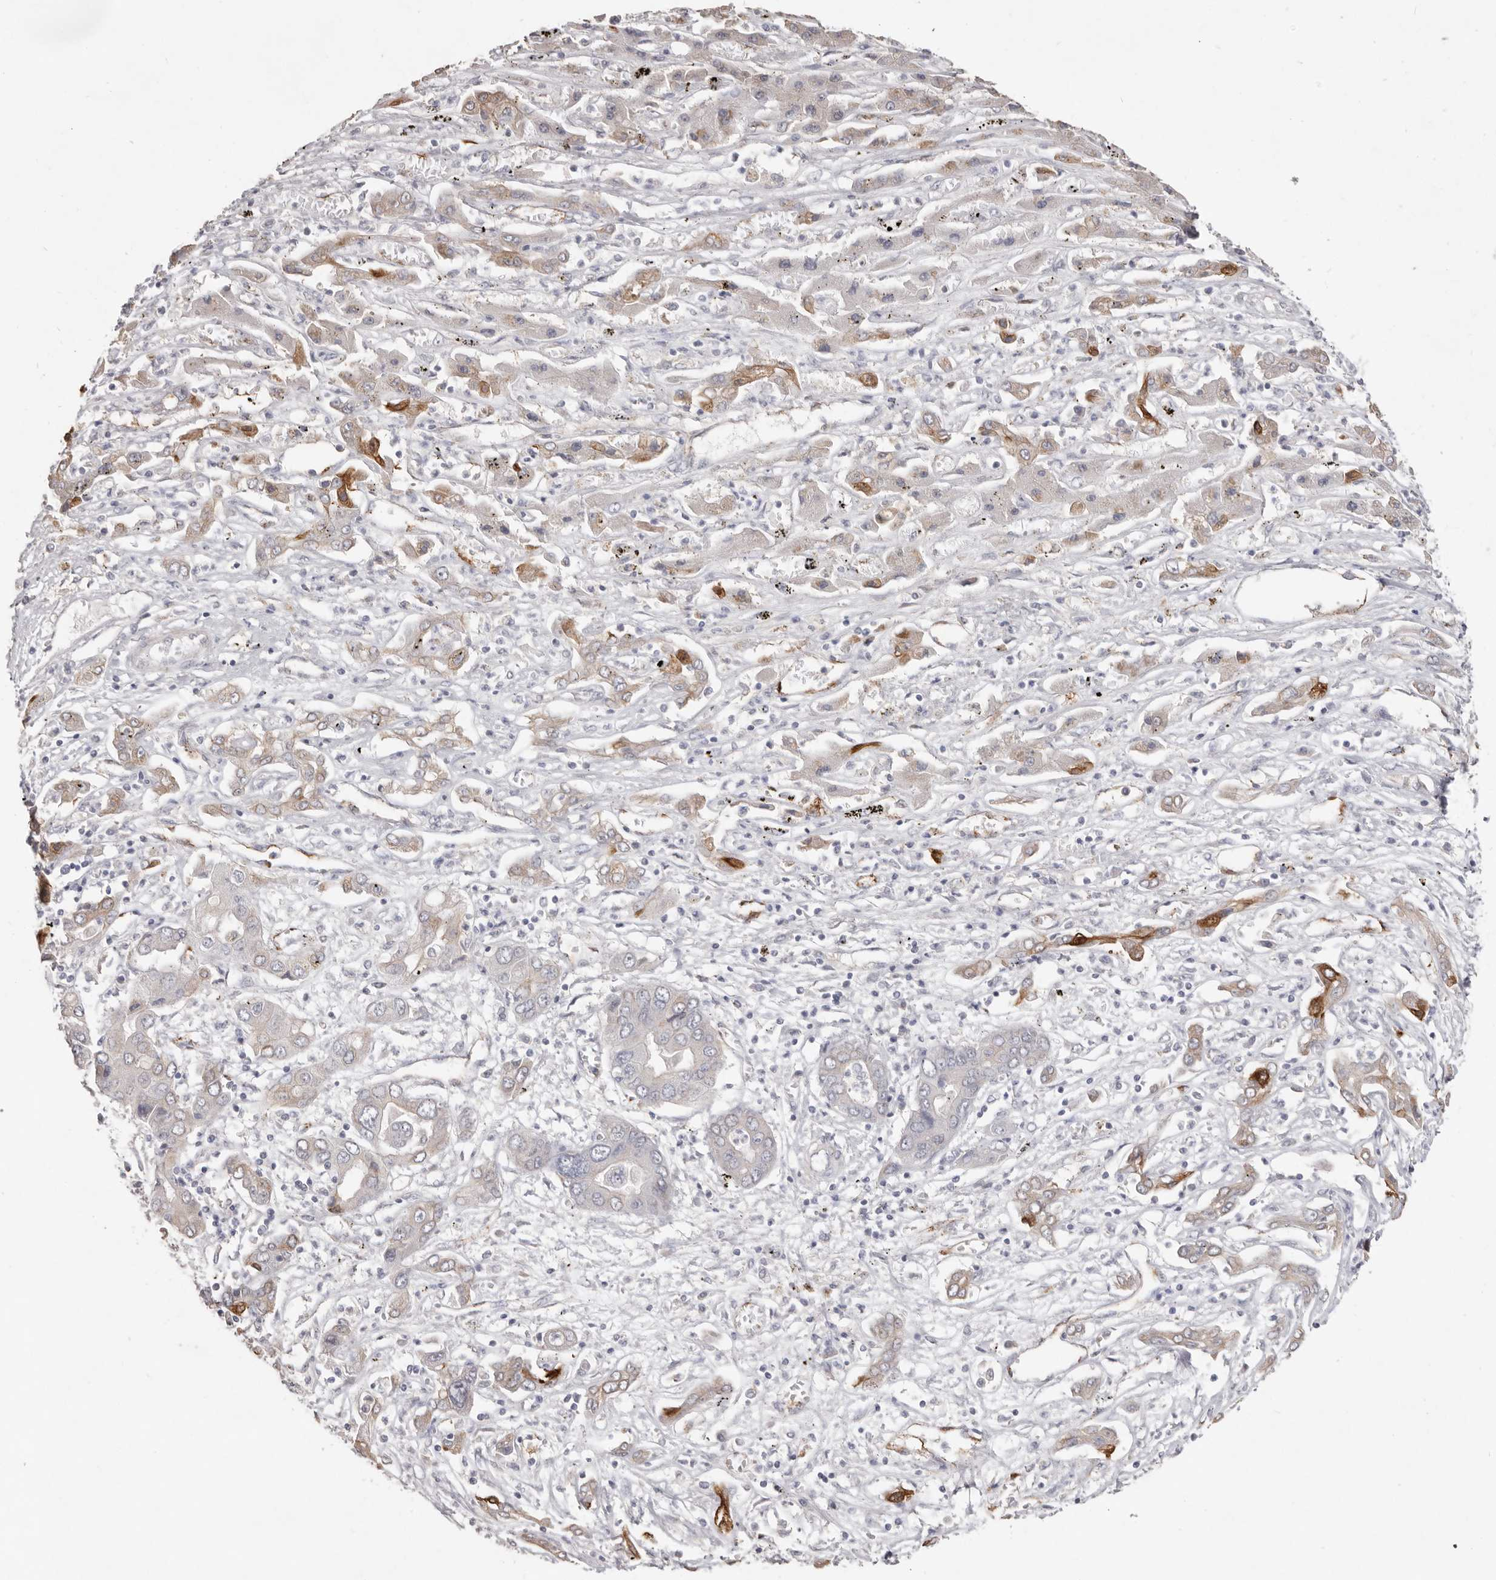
{"staining": {"intensity": "negative", "quantity": "none", "location": "none"}, "tissue": "liver cancer", "cell_type": "Tumor cells", "image_type": "cancer", "snomed": [{"axis": "morphology", "description": "Cholangiocarcinoma"}, {"axis": "topography", "description": "Liver"}], "caption": "This is a histopathology image of immunohistochemistry staining of liver cancer (cholangiocarcinoma), which shows no expression in tumor cells.", "gene": "ZYG11B", "patient": {"sex": "male", "age": 67}}